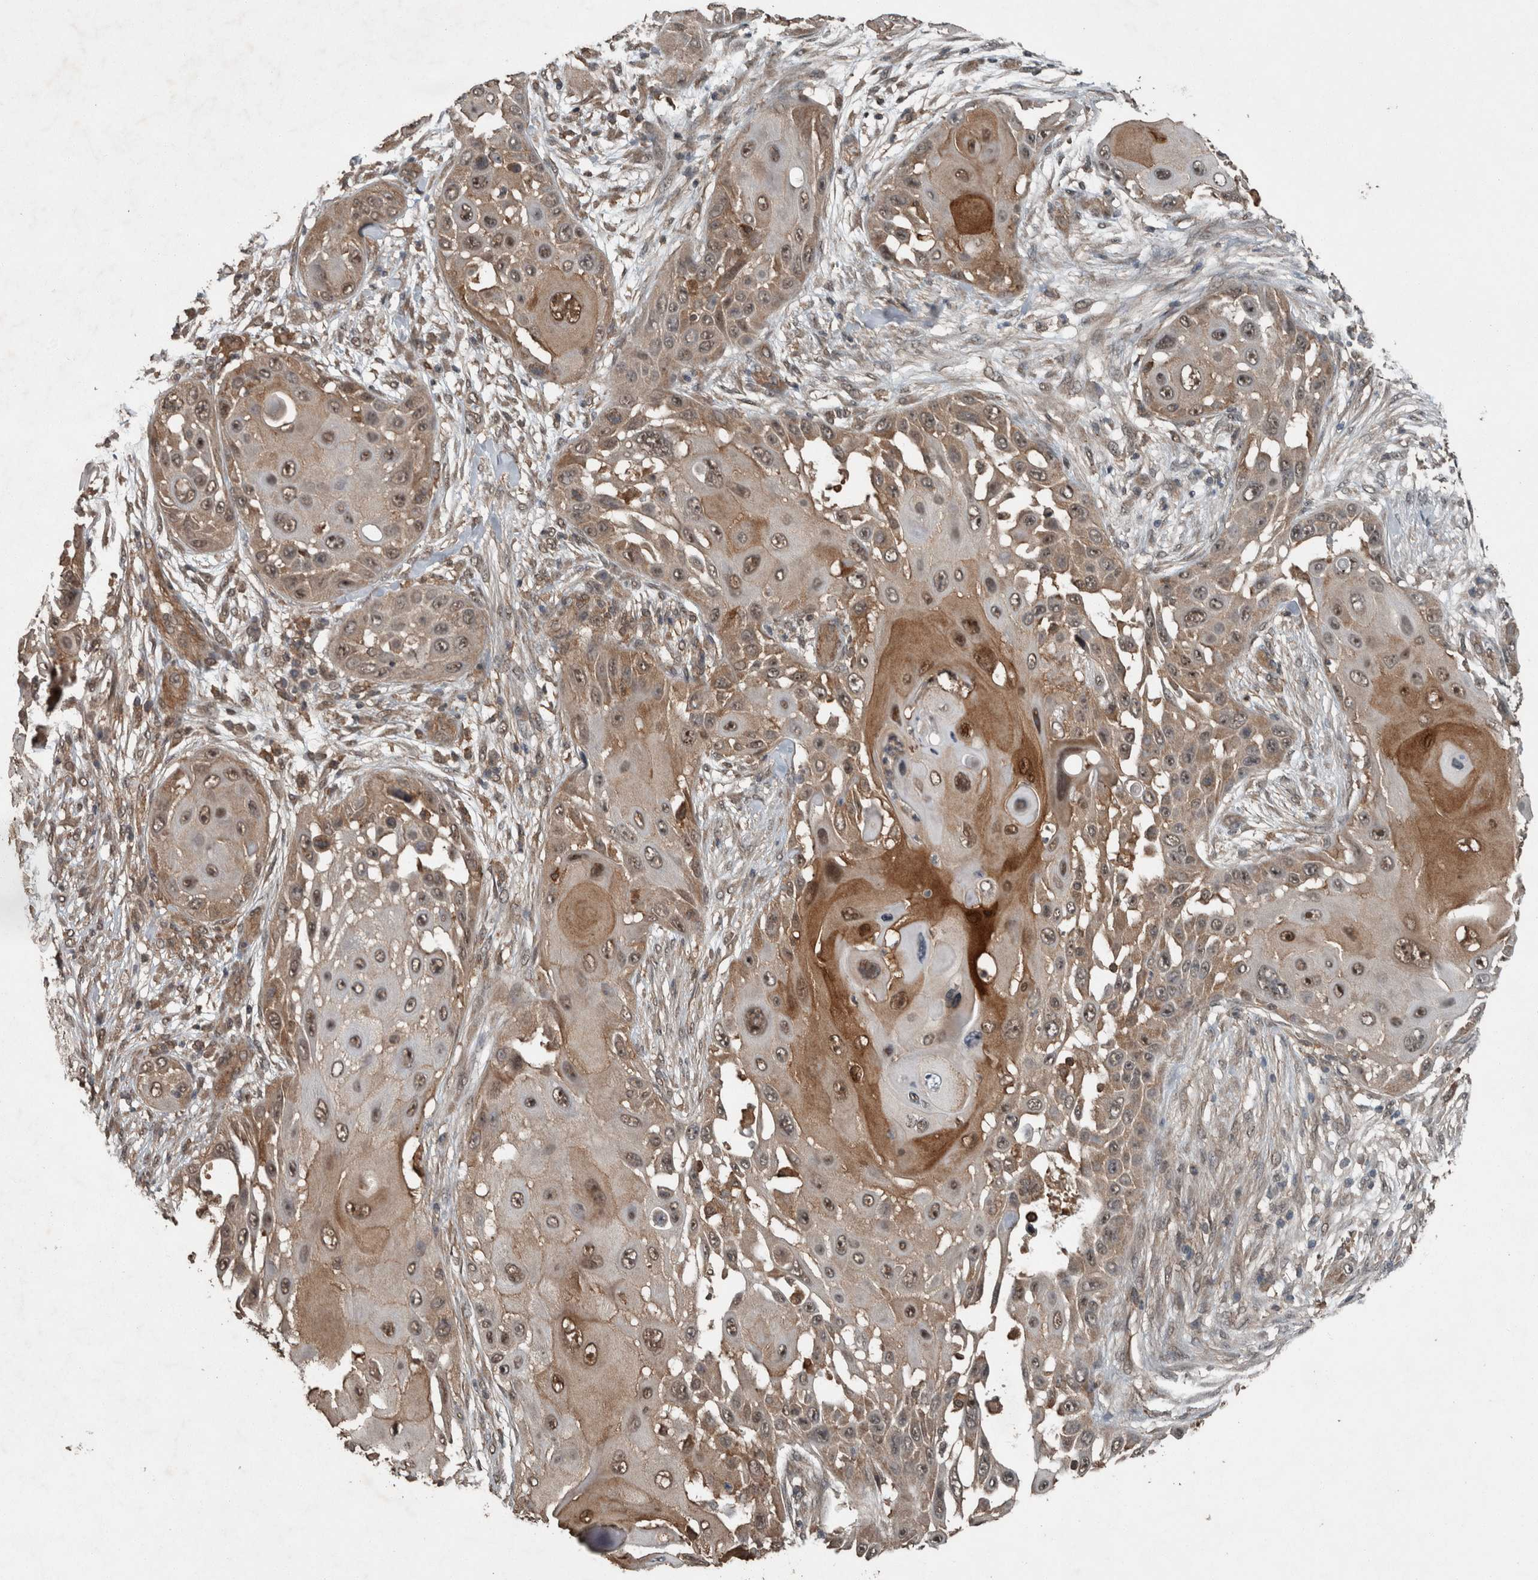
{"staining": {"intensity": "weak", "quantity": ">75%", "location": "cytoplasmic/membranous,nuclear"}, "tissue": "skin cancer", "cell_type": "Tumor cells", "image_type": "cancer", "snomed": [{"axis": "morphology", "description": "Squamous cell carcinoma, NOS"}, {"axis": "topography", "description": "Skin"}], "caption": "This is an image of immunohistochemistry (IHC) staining of skin squamous cell carcinoma, which shows weak expression in the cytoplasmic/membranous and nuclear of tumor cells.", "gene": "MYO1E", "patient": {"sex": "female", "age": 44}}